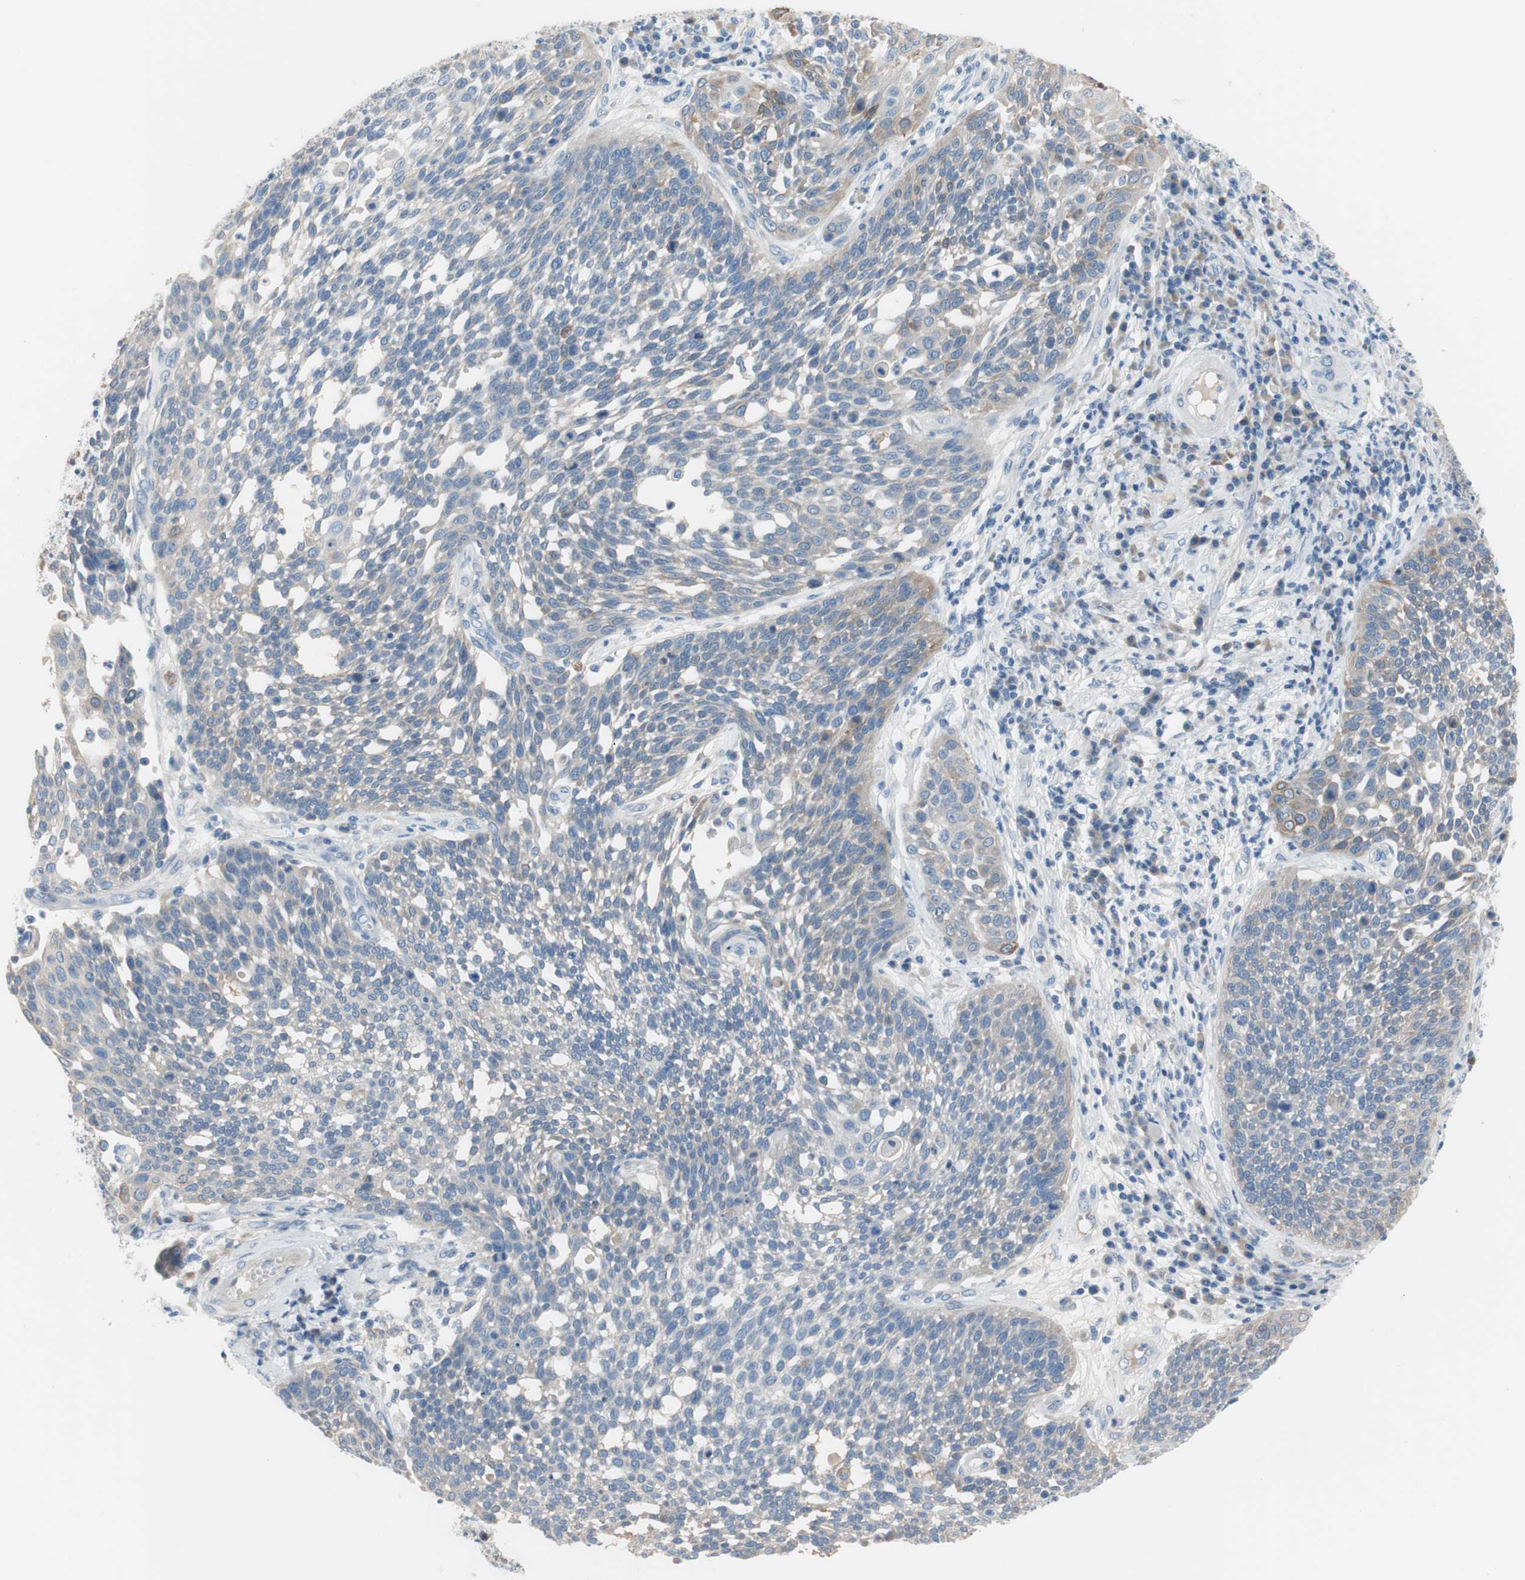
{"staining": {"intensity": "weak", "quantity": "<25%", "location": "cytoplasmic/membranous"}, "tissue": "cervical cancer", "cell_type": "Tumor cells", "image_type": "cancer", "snomed": [{"axis": "morphology", "description": "Squamous cell carcinoma, NOS"}, {"axis": "topography", "description": "Cervix"}], "caption": "The photomicrograph exhibits no staining of tumor cells in cervical squamous cell carcinoma.", "gene": "FDFT1", "patient": {"sex": "female", "age": 34}}